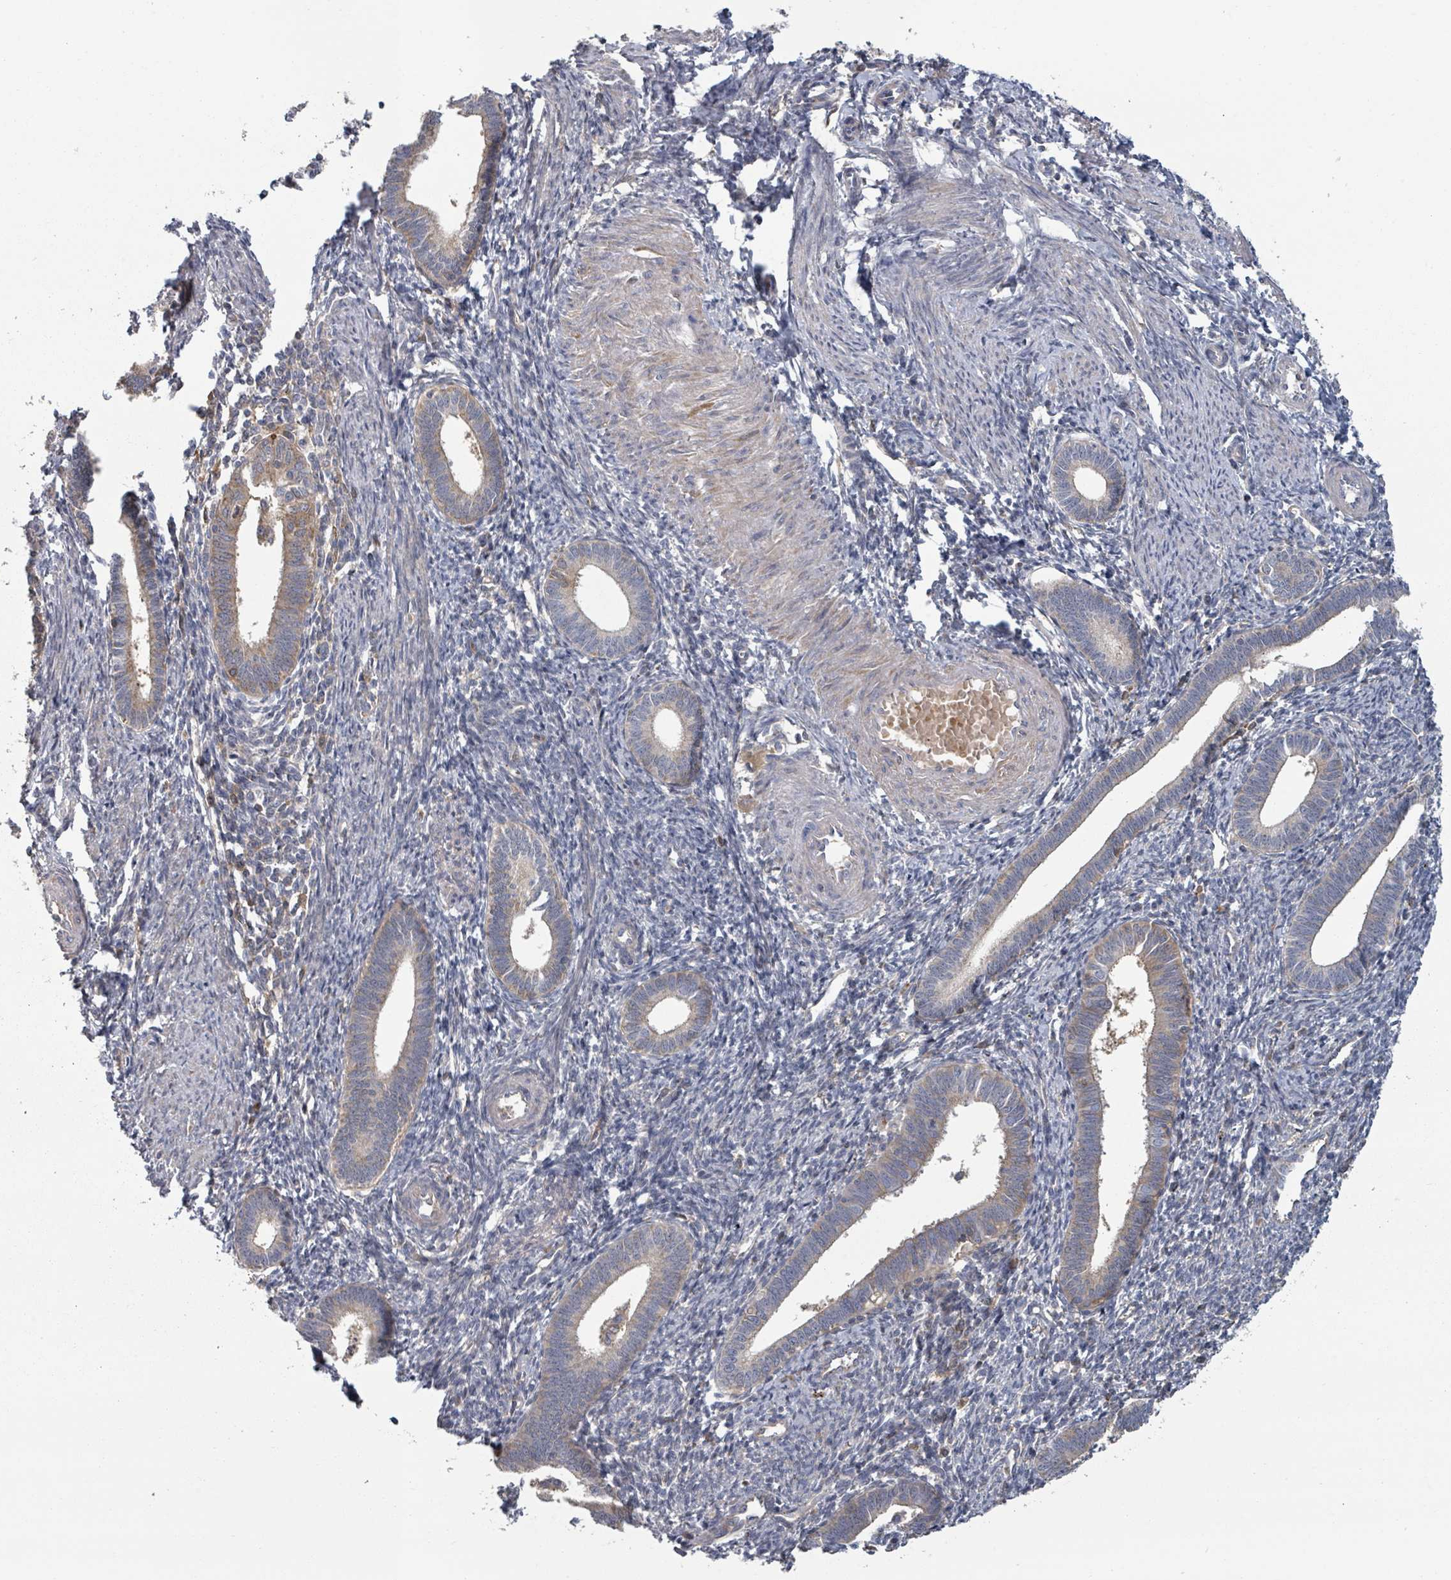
{"staining": {"intensity": "weak", "quantity": "<25%", "location": "cytoplasmic/membranous"}, "tissue": "endometrium", "cell_type": "Cells in endometrial stroma", "image_type": "normal", "snomed": [{"axis": "morphology", "description": "Normal tissue, NOS"}, {"axis": "topography", "description": "Endometrium"}], "caption": "An image of human endometrium is negative for staining in cells in endometrial stroma. (DAB (3,3'-diaminobenzidine) IHC with hematoxylin counter stain).", "gene": "GABBR1", "patient": {"sex": "female", "age": 41}}